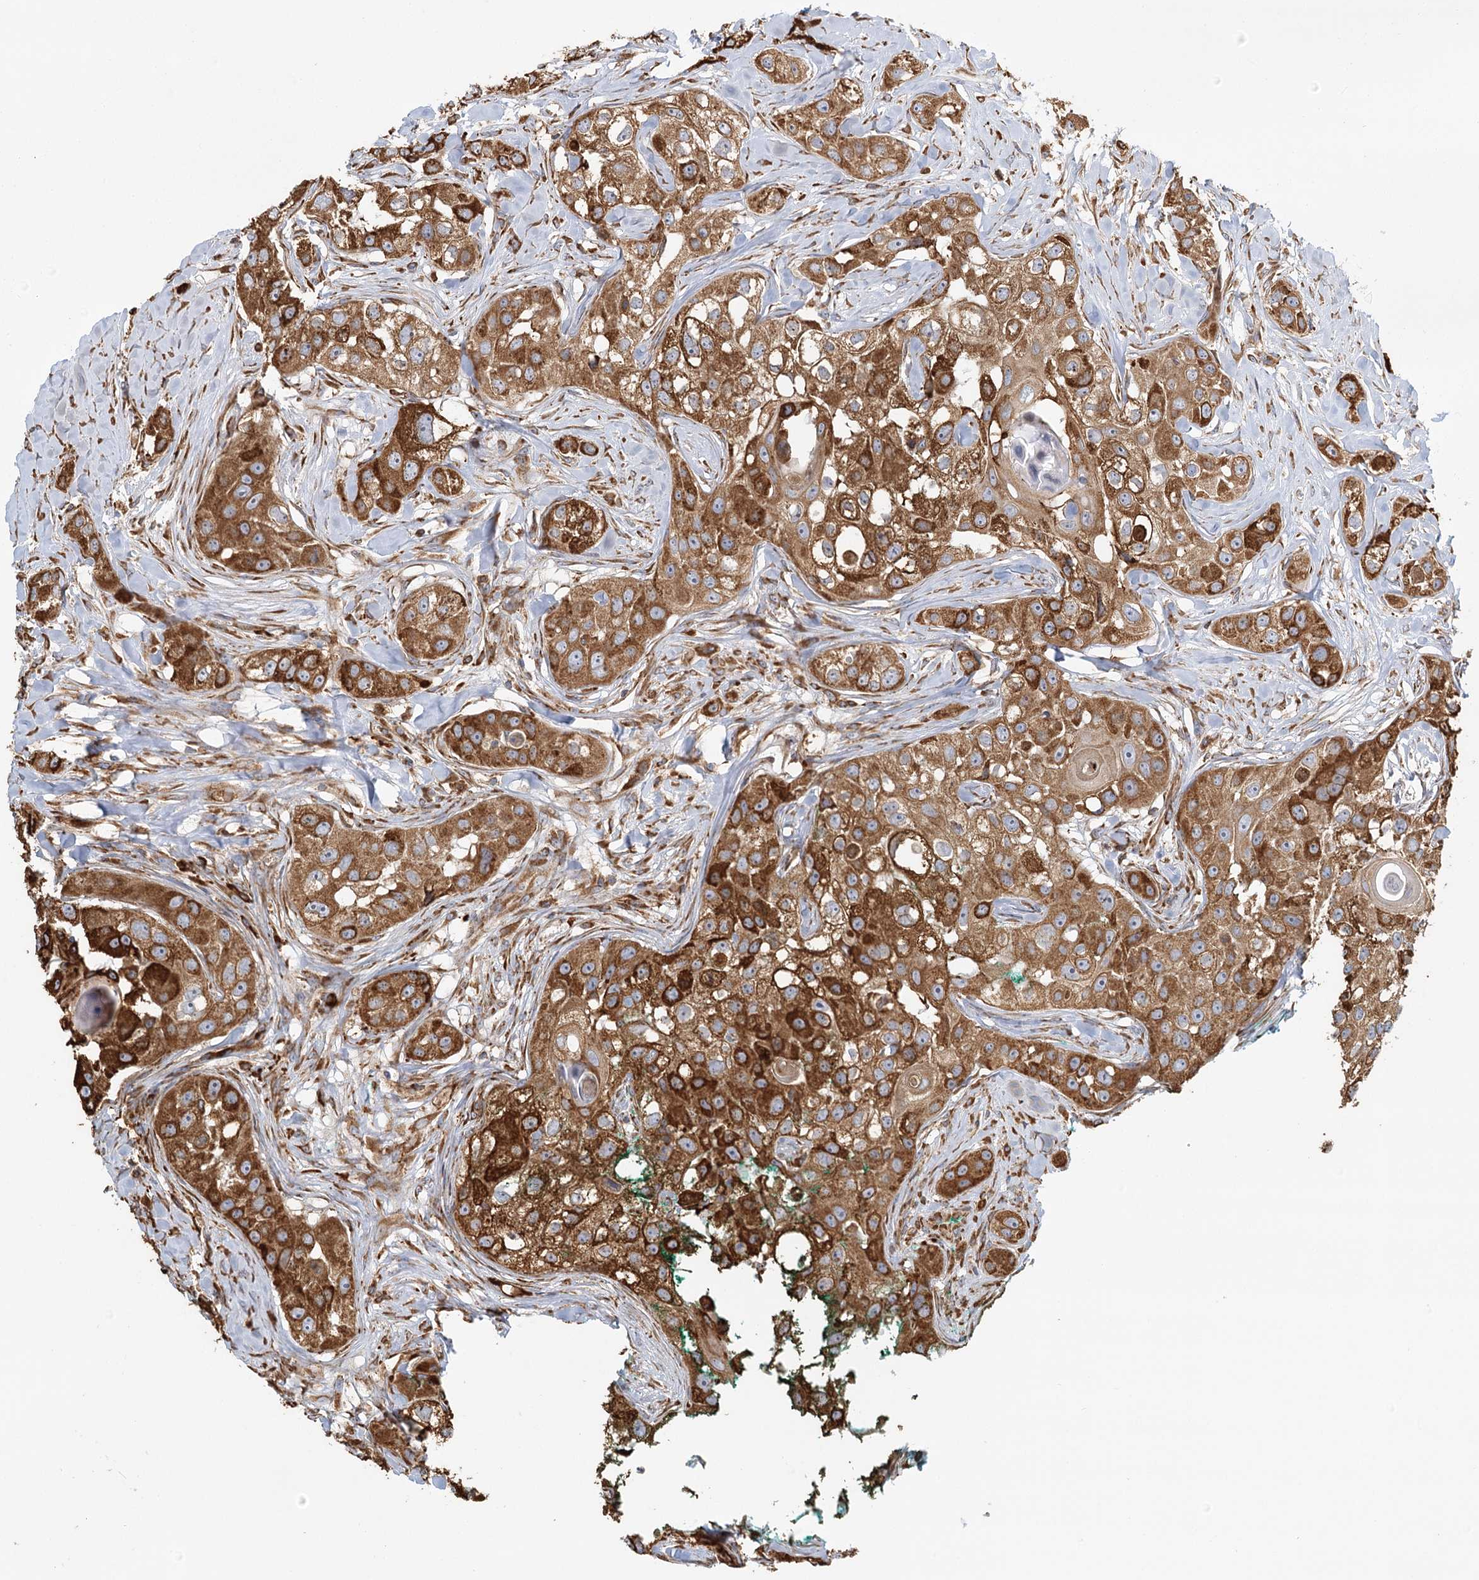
{"staining": {"intensity": "strong", "quantity": ">75%", "location": "cytoplasmic/membranous"}, "tissue": "head and neck cancer", "cell_type": "Tumor cells", "image_type": "cancer", "snomed": [{"axis": "morphology", "description": "Normal tissue, NOS"}, {"axis": "morphology", "description": "Squamous cell carcinoma, NOS"}, {"axis": "topography", "description": "Skeletal muscle"}, {"axis": "topography", "description": "Head-Neck"}], "caption": "IHC image of head and neck squamous cell carcinoma stained for a protein (brown), which demonstrates high levels of strong cytoplasmic/membranous positivity in about >75% of tumor cells.", "gene": "TAS1R1", "patient": {"sex": "male", "age": 51}}